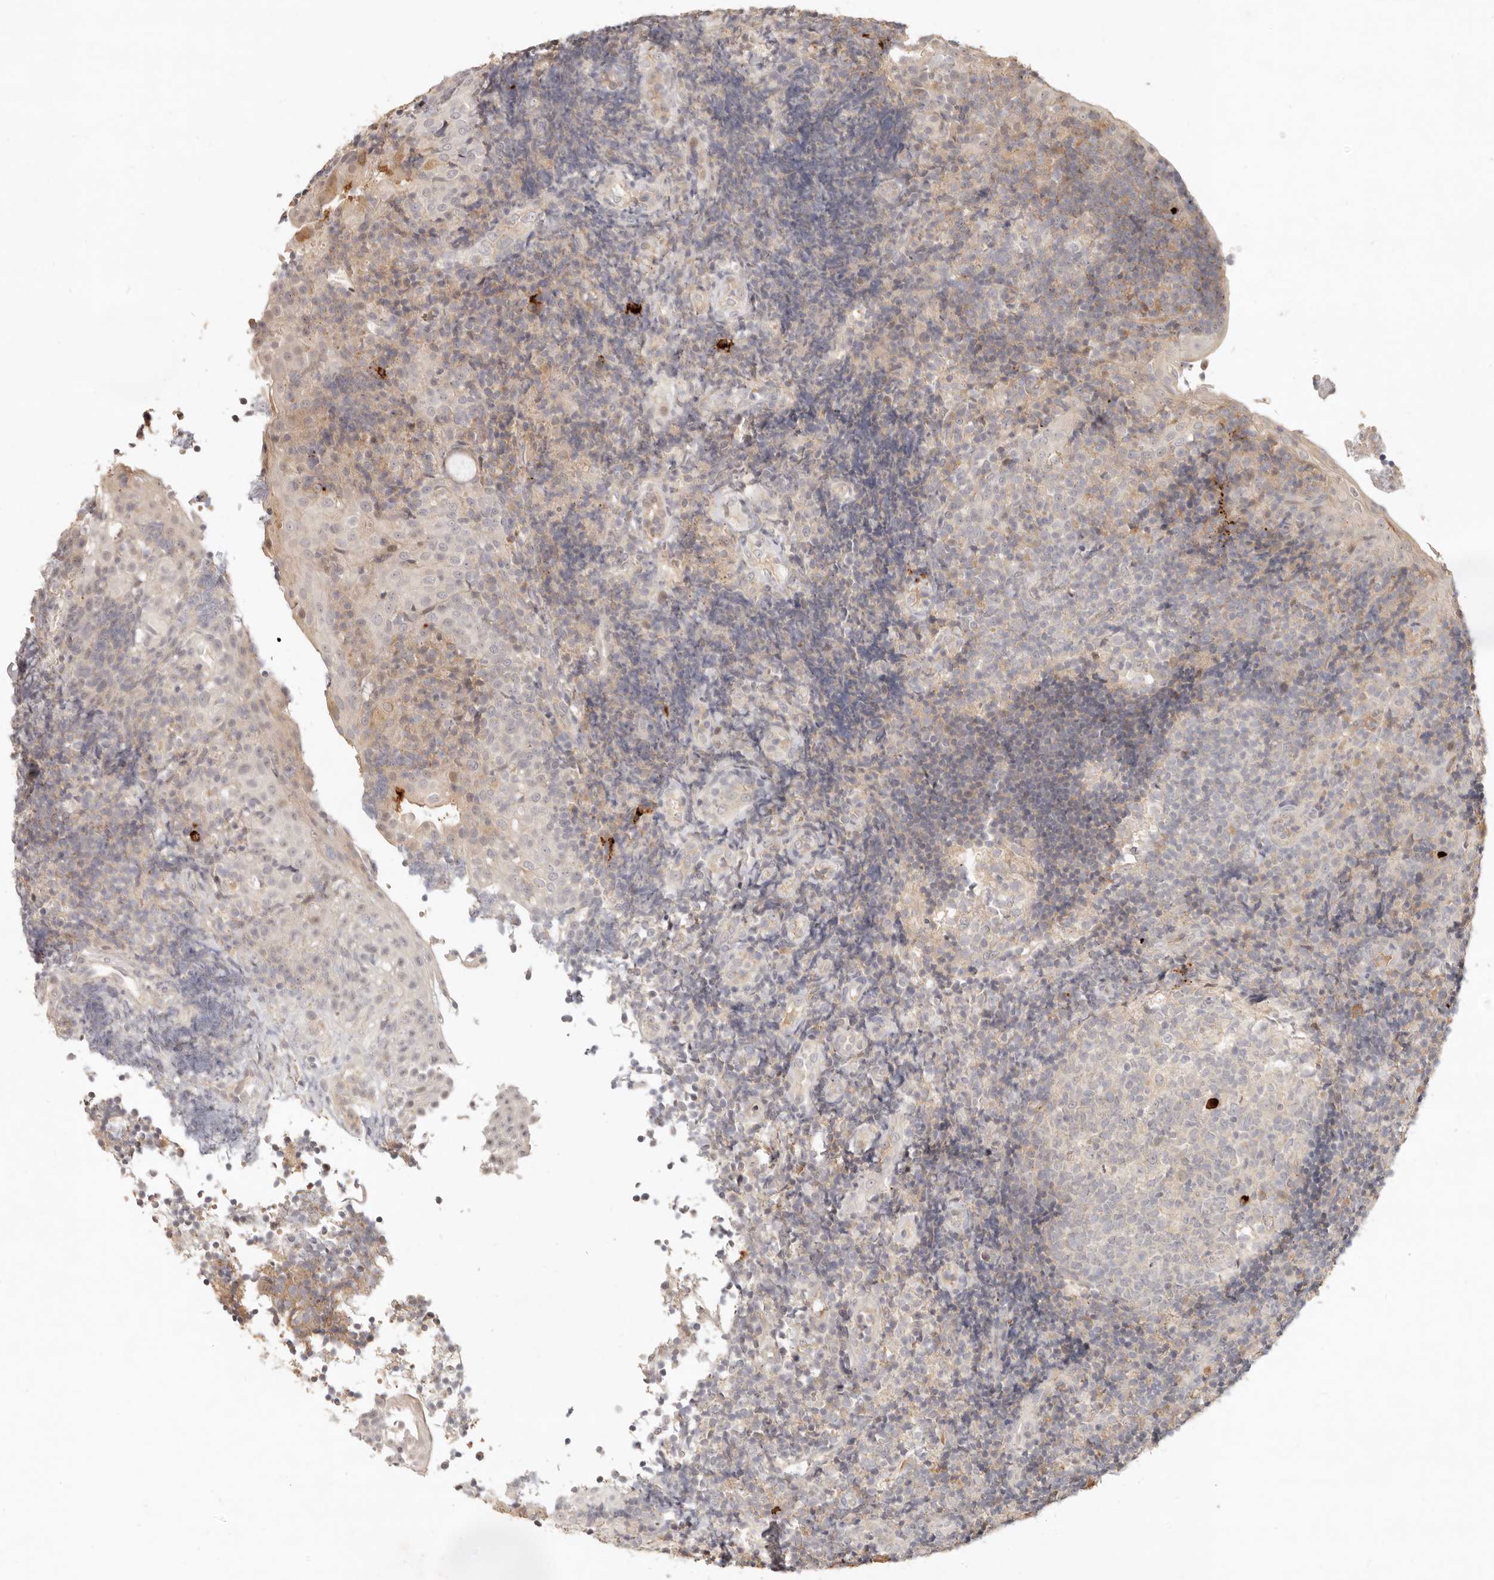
{"staining": {"intensity": "negative", "quantity": "none", "location": "none"}, "tissue": "tonsil", "cell_type": "Germinal center cells", "image_type": "normal", "snomed": [{"axis": "morphology", "description": "Normal tissue, NOS"}, {"axis": "topography", "description": "Tonsil"}], "caption": "A micrograph of human tonsil is negative for staining in germinal center cells. Nuclei are stained in blue.", "gene": "UBXN11", "patient": {"sex": "female", "age": 40}}